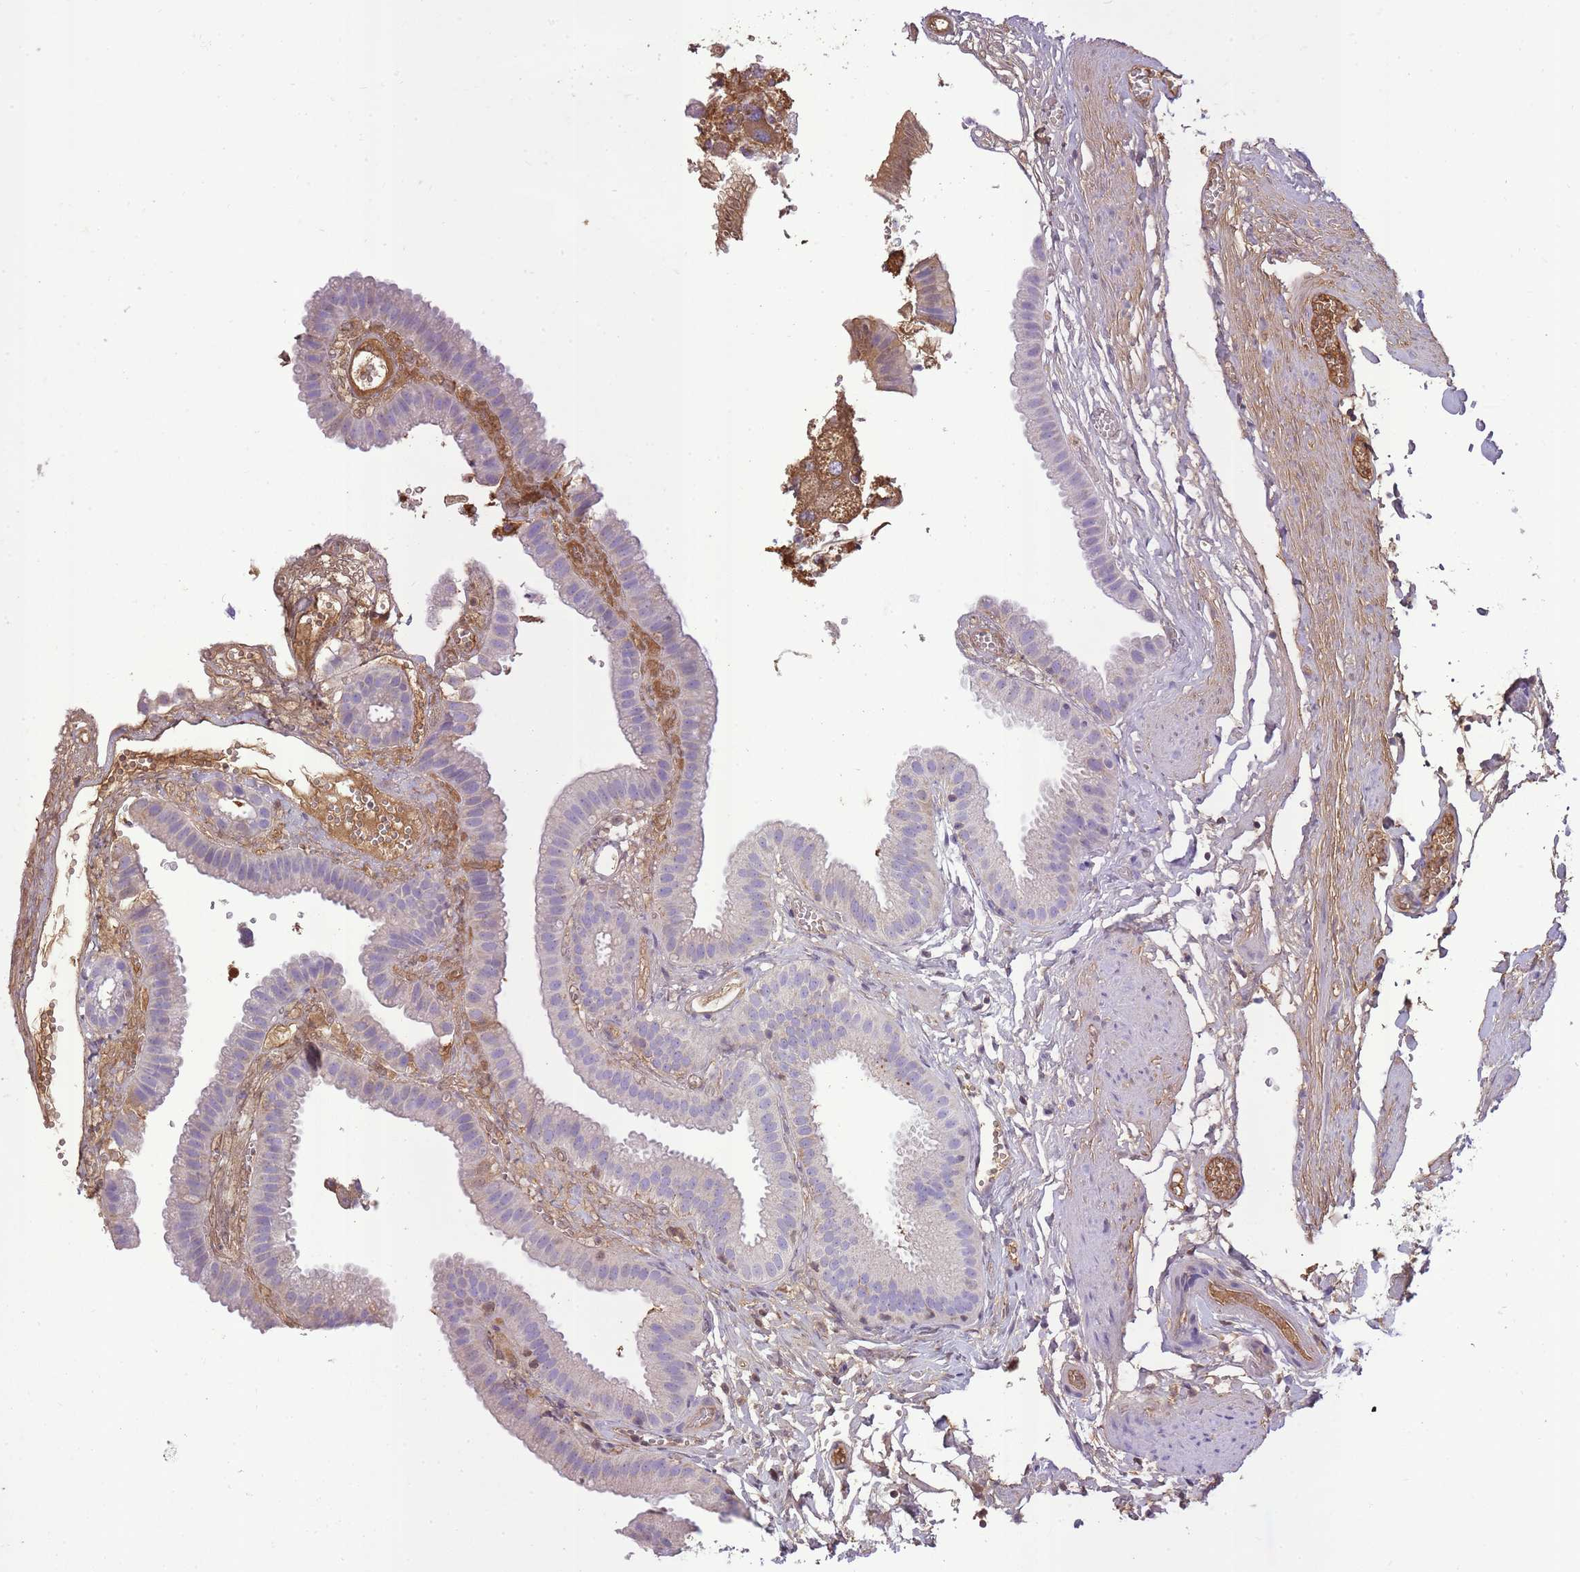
{"staining": {"intensity": "moderate", "quantity": "<25%", "location": "cytoplasmic/membranous"}, "tissue": "gallbladder", "cell_type": "Glandular cells", "image_type": "normal", "snomed": [{"axis": "morphology", "description": "Normal tissue, NOS"}, {"axis": "topography", "description": "Gallbladder"}], "caption": "Moderate cytoplasmic/membranous positivity for a protein is identified in approximately <25% of glandular cells of normal gallbladder using immunohistochemistry (IHC).", "gene": "IGKV1", "patient": {"sex": "female", "age": 61}}